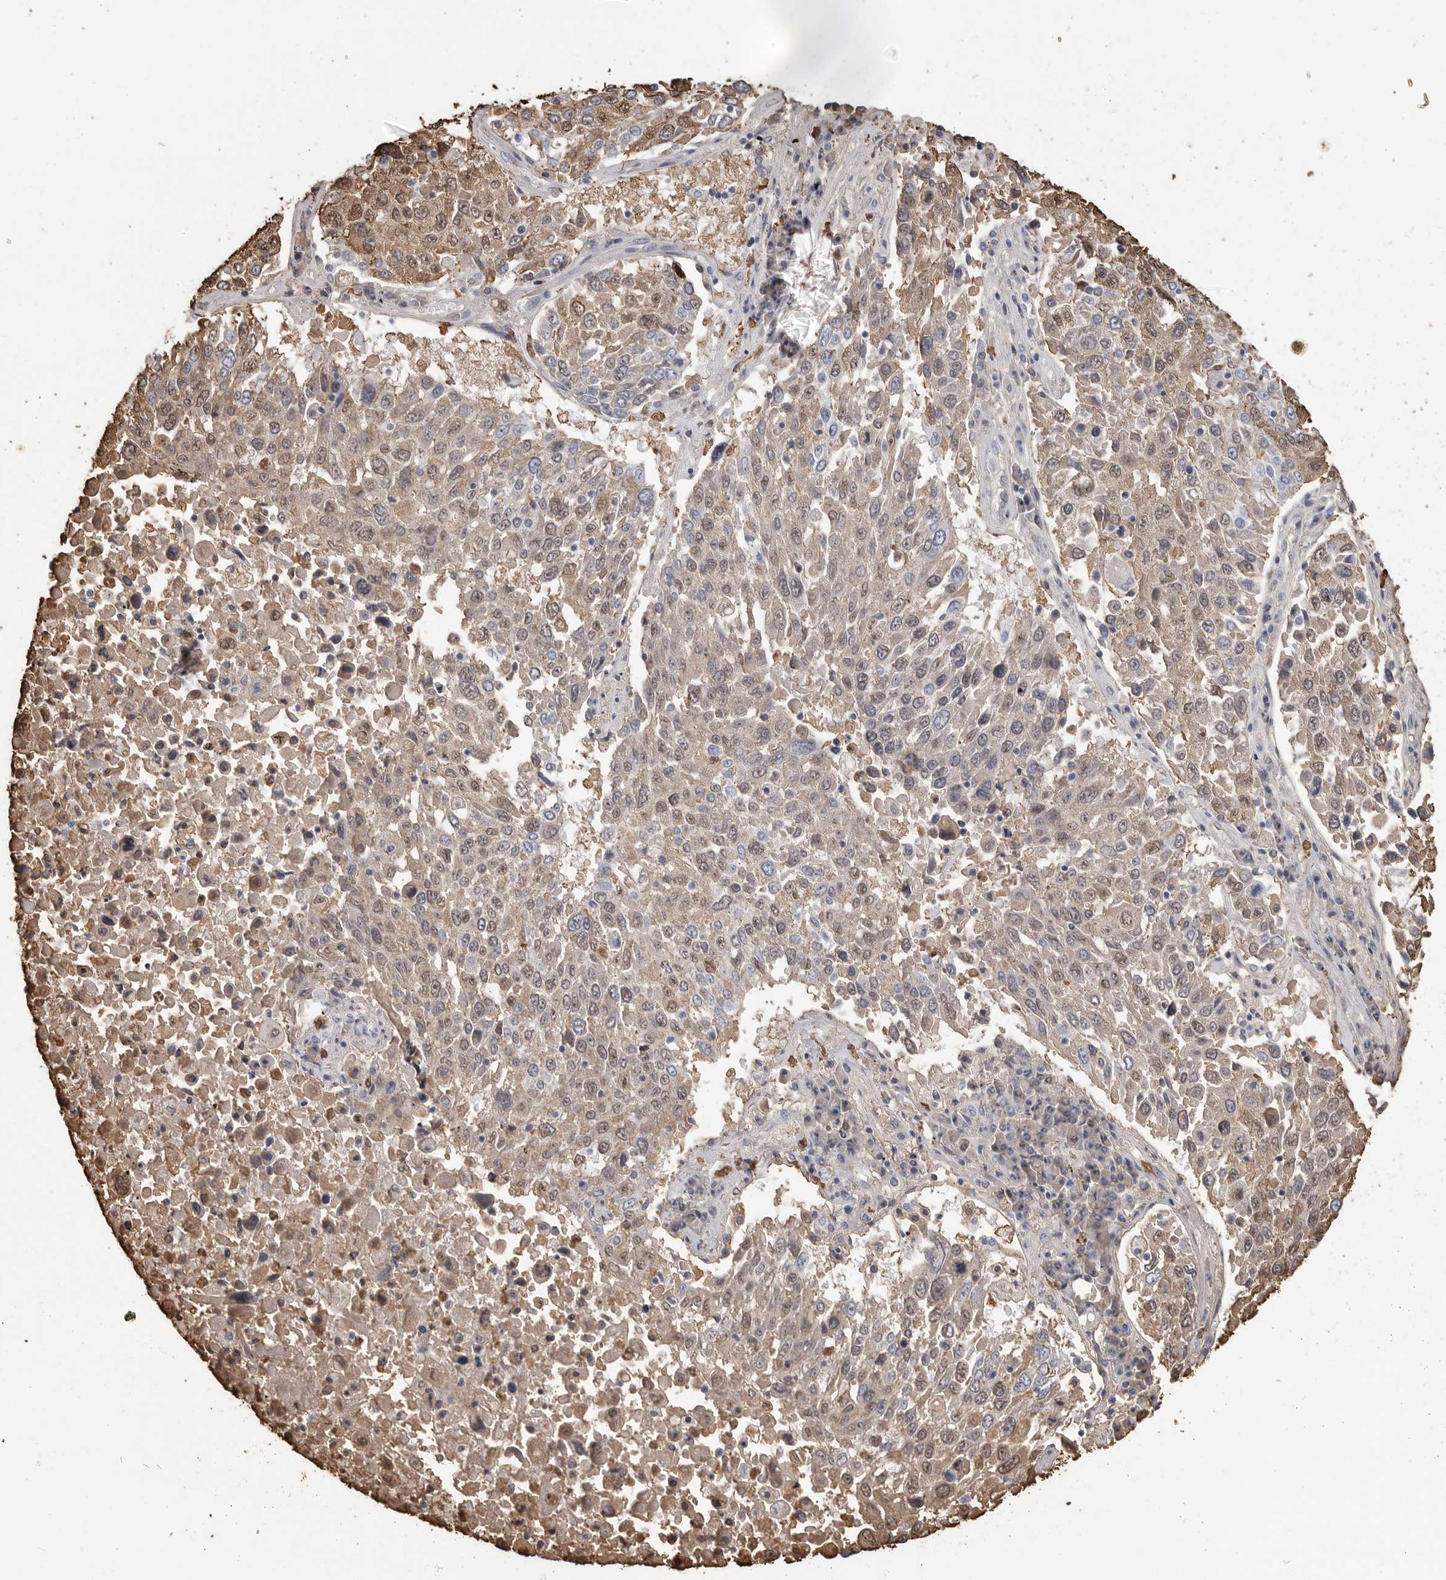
{"staining": {"intensity": "weak", "quantity": "25%-75%", "location": "nuclear"}, "tissue": "lung cancer", "cell_type": "Tumor cells", "image_type": "cancer", "snomed": [{"axis": "morphology", "description": "Squamous cell carcinoma, NOS"}, {"axis": "topography", "description": "Lung"}], "caption": "An IHC image of neoplastic tissue is shown. Protein staining in brown shows weak nuclear positivity in lung squamous cell carcinoma within tumor cells.", "gene": "CYB561D1", "patient": {"sex": "male", "age": 65}}